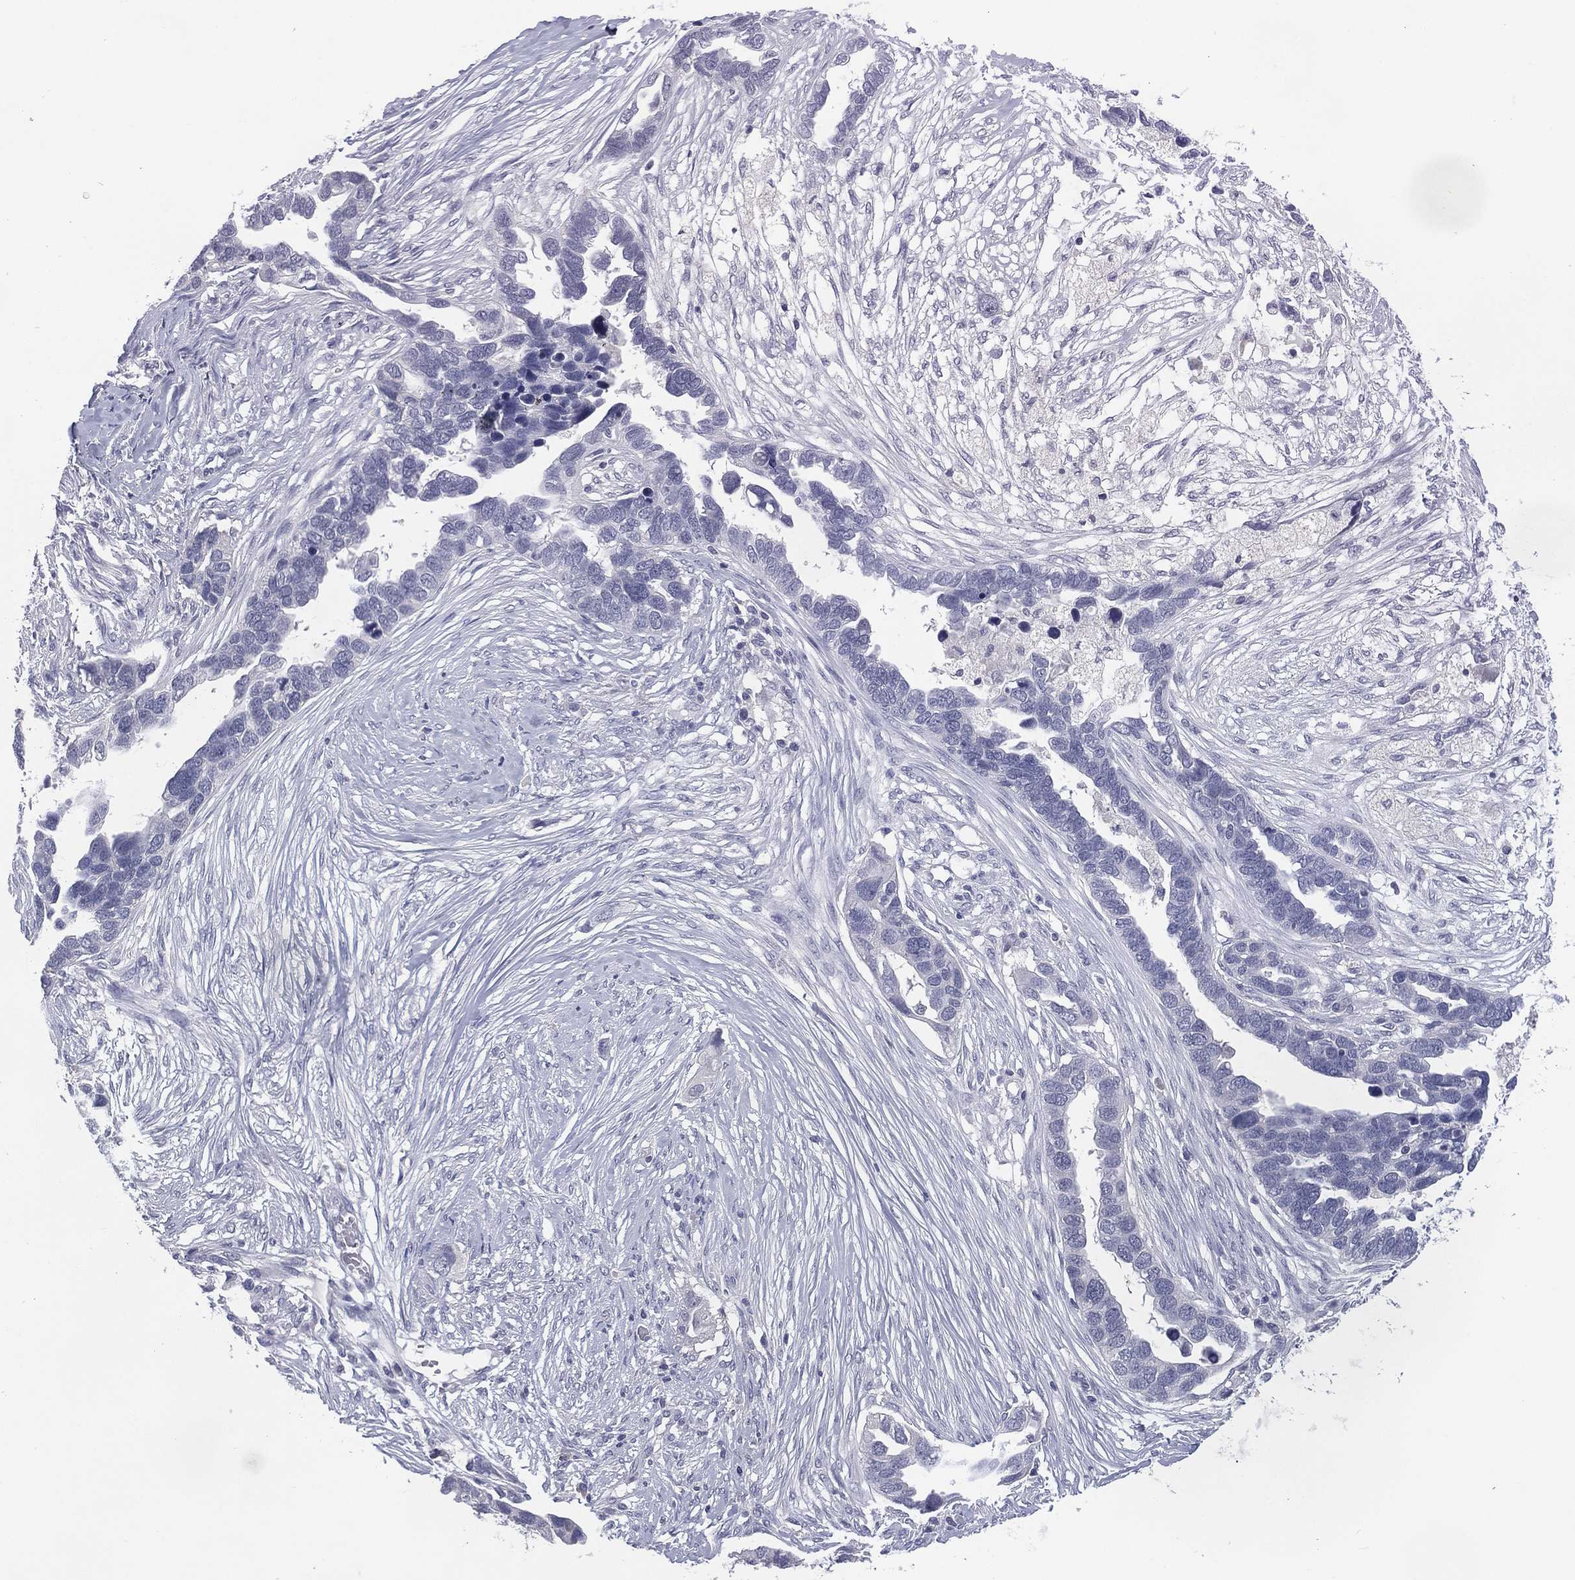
{"staining": {"intensity": "negative", "quantity": "none", "location": "none"}, "tissue": "ovarian cancer", "cell_type": "Tumor cells", "image_type": "cancer", "snomed": [{"axis": "morphology", "description": "Cystadenocarcinoma, serous, NOS"}, {"axis": "topography", "description": "Ovary"}], "caption": "The photomicrograph shows no staining of tumor cells in ovarian cancer. The staining was performed using DAB (3,3'-diaminobenzidine) to visualize the protein expression in brown, while the nuclei were stained in blue with hematoxylin (Magnification: 20x).", "gene": "KRT35", "patient": {"sex": "female", "age": 54}}